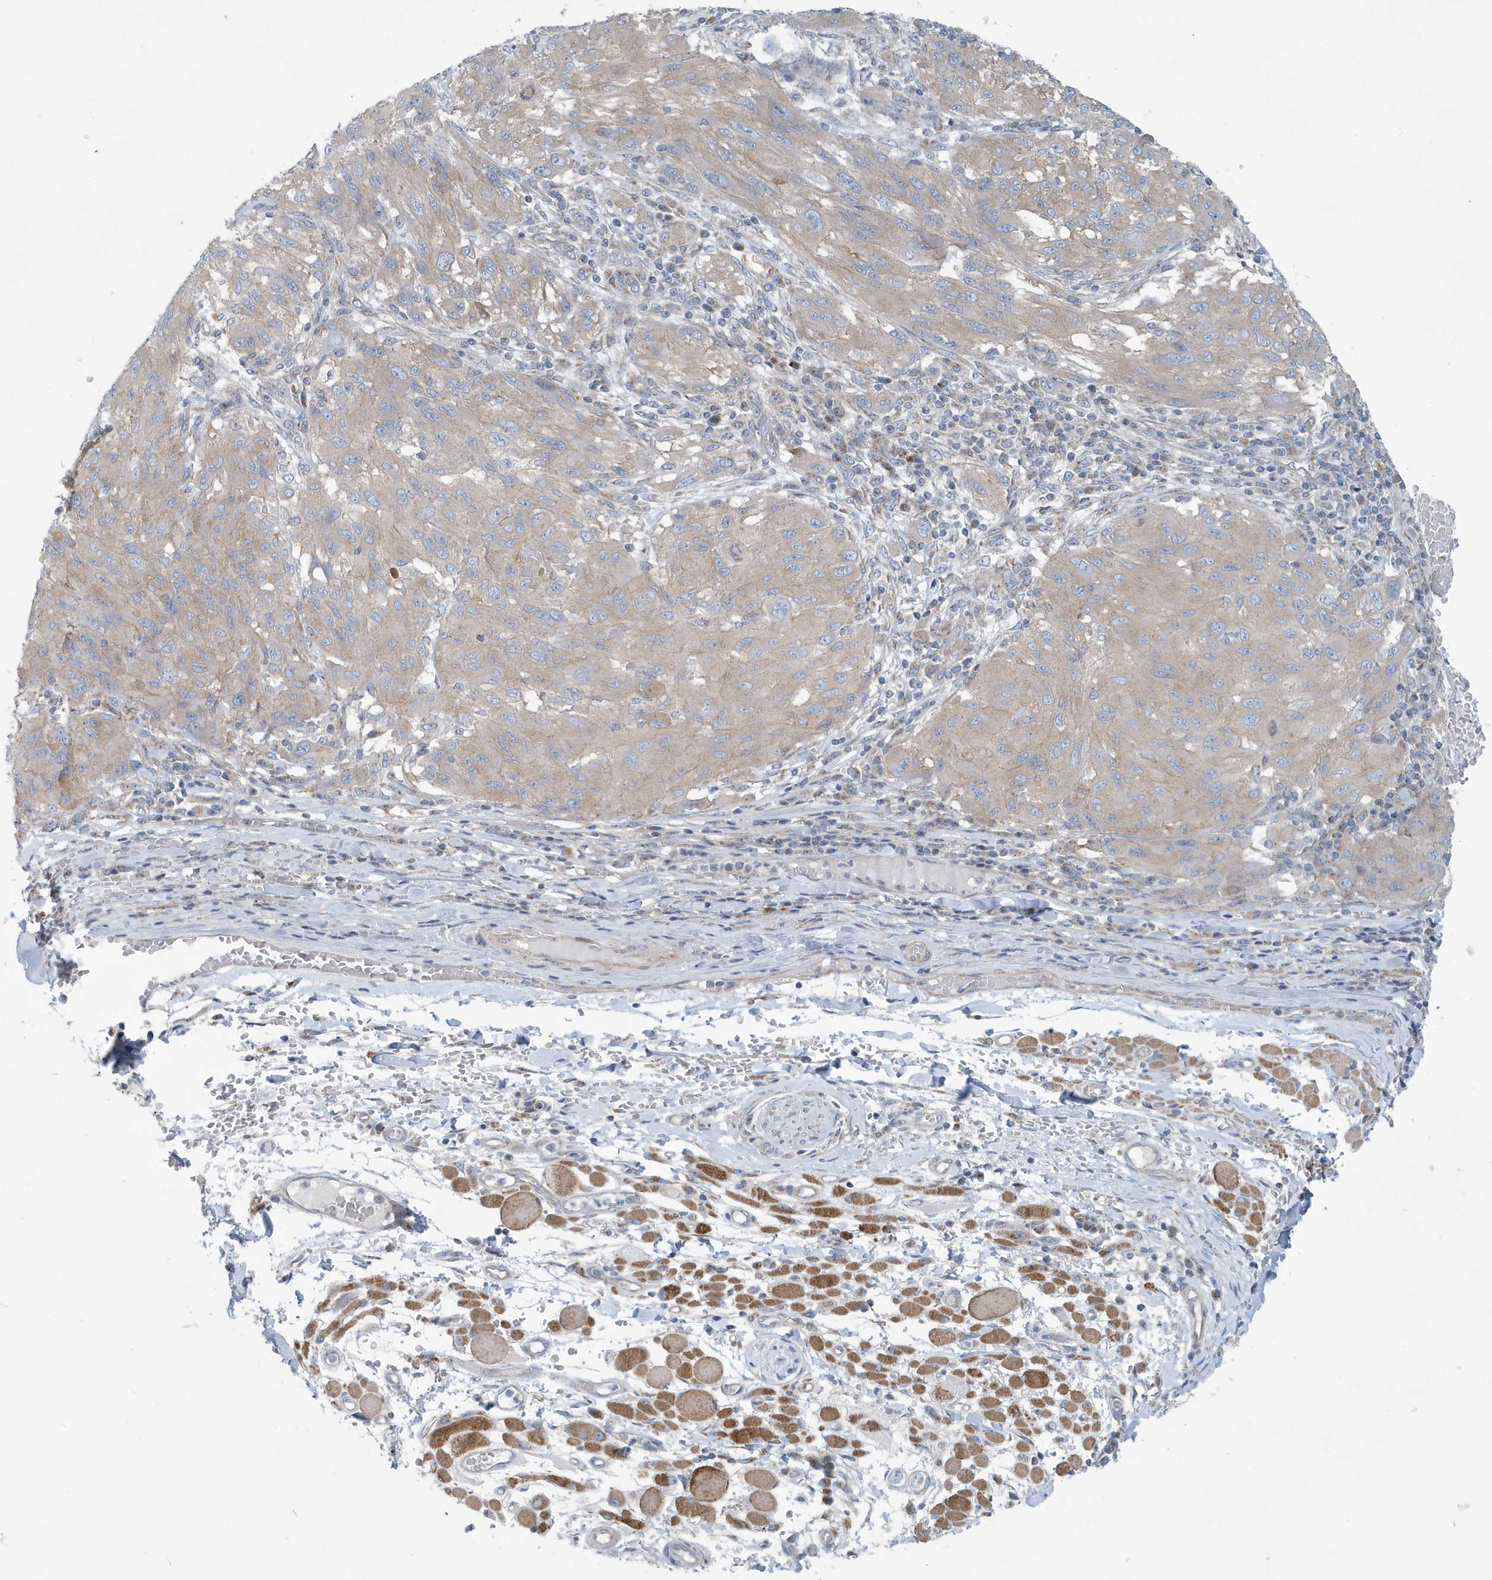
{"staining": {"intensity": "weak", "quantity": ">75%", "location": "cytoplasmic/membranous"}, "tissue": "melanoma", "cell_type": "Tumor cells", "image_type": "cancer", "snomed": [{"axis": "morphology", "description": "Malignant melanoma, NOS"}, {"axis": "topography", "description": "Skin"}], "caption": "DAB immunohistochemical staining of human melanoma exhibits weak cytoplasmic/membranous protein expression in approximately >75% of tumor cells.", "gene": "PPM1M", "patient": {"sex": "female", "age": 91}}